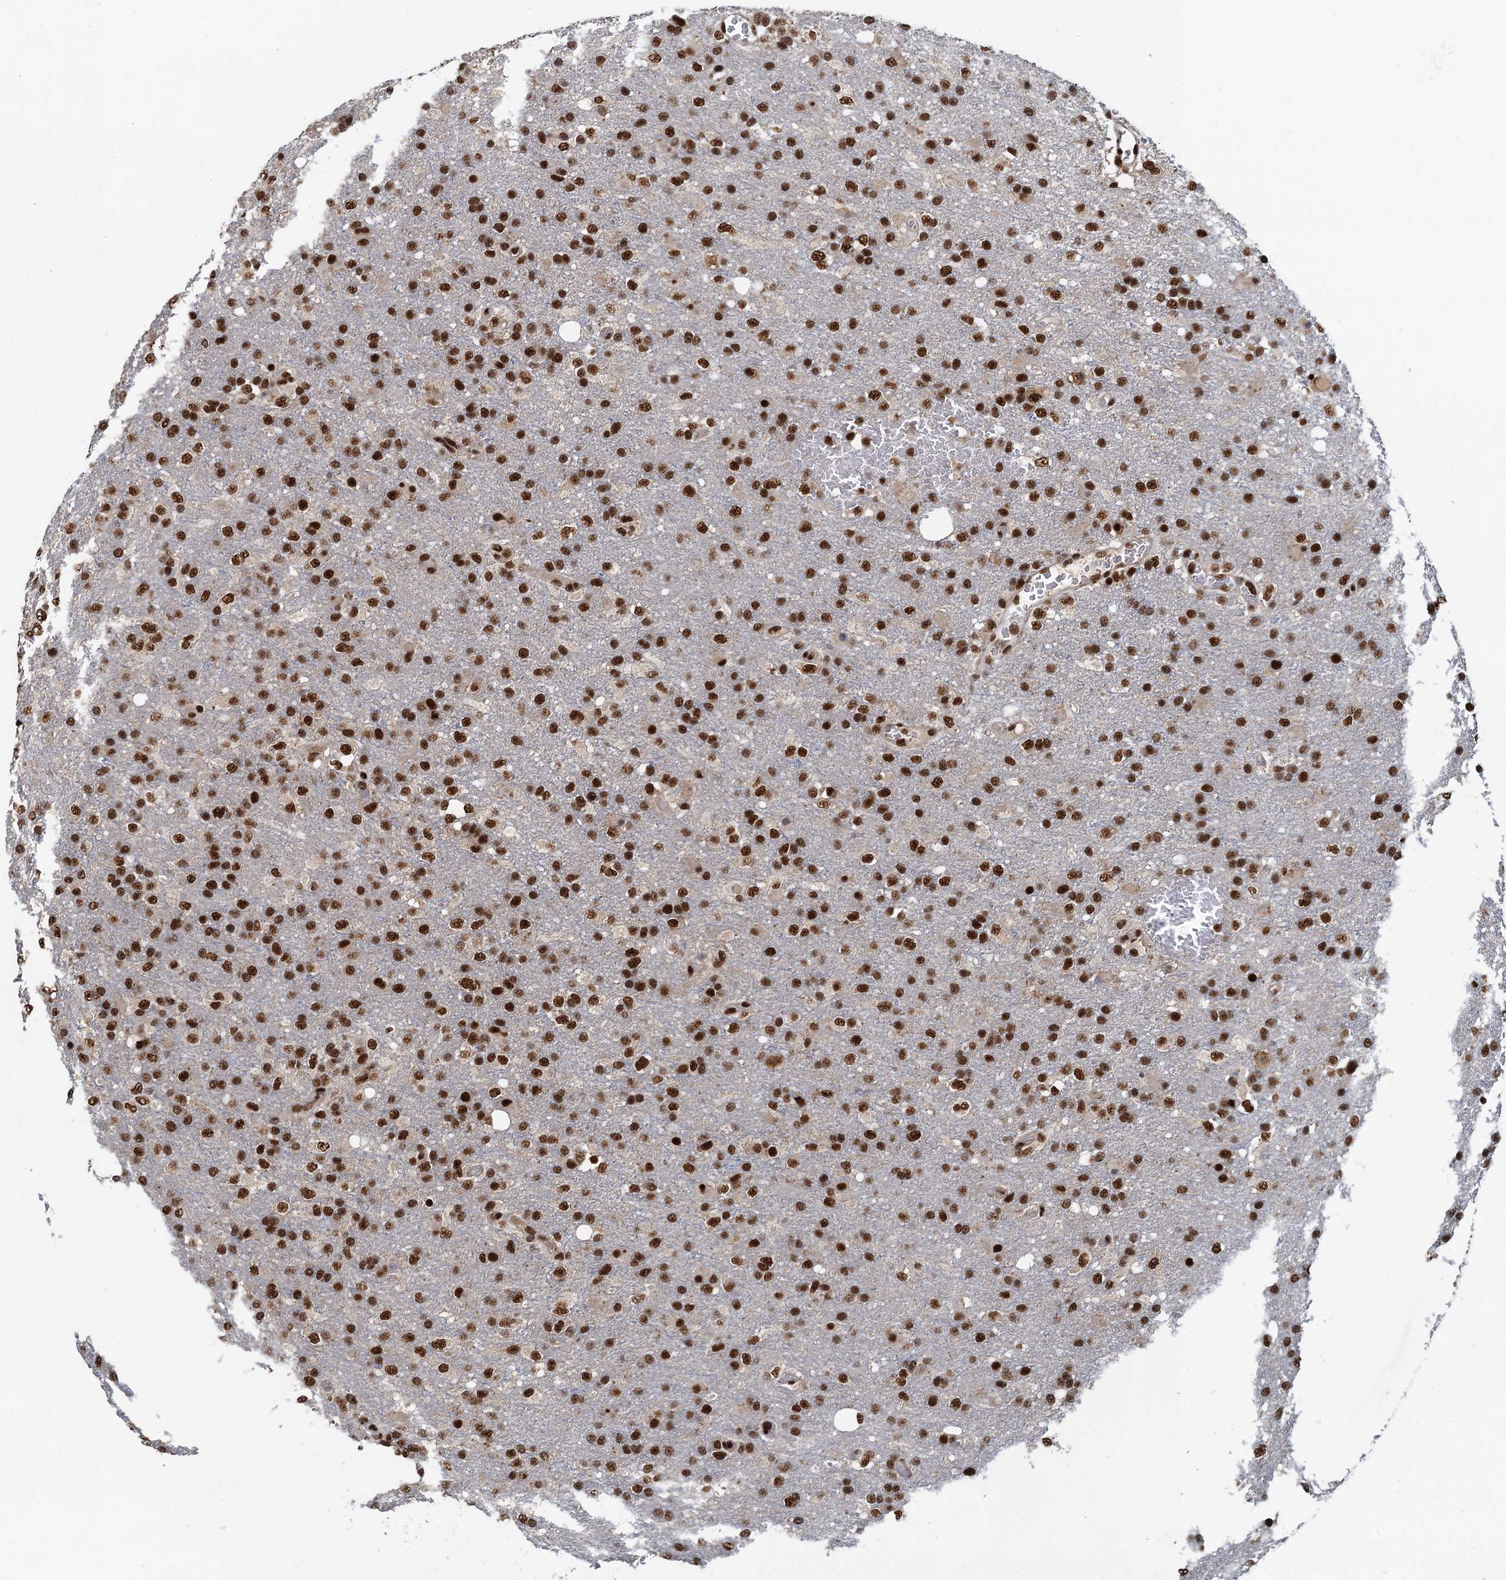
{"staining": {"intensity": "strong", "quantity": ">75%", "location": "nuclear"}, "tissue": "glioma", "cell_type": "Tumor cells", "image_type": "cancer", "snomed": [{"axis": "morphology", "description": "Glioma, malignant, High grade"}, {"axis": "topography", "description": "Brain"}], "caption": "Brown immunohistochemical staining in glioma reveals strong nuclear staining in about >75% of tumor cells.", "gene": "ZC3H18", "patient": {"sex": "female", "age": 74}}